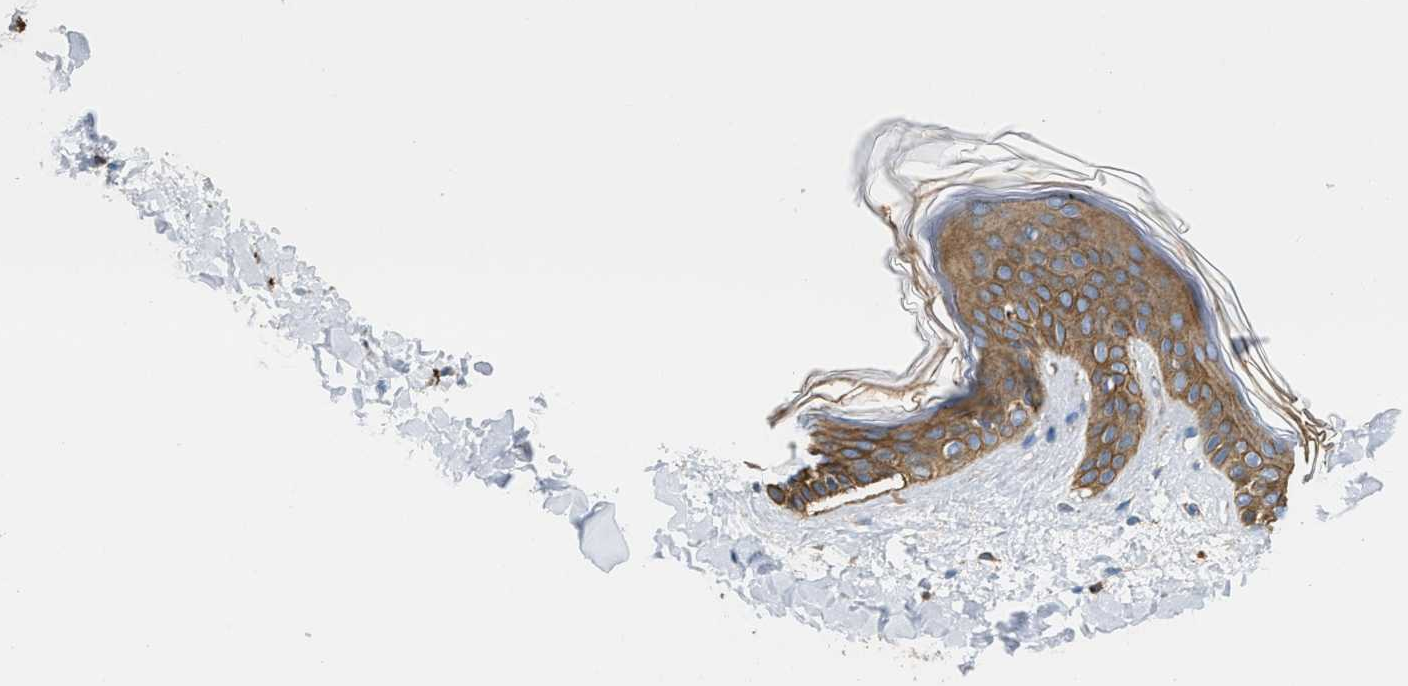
{"staining": {"intensity": "negative", "quantity": "none", "location": "none"}, "tissue": "skin", "cell_type": "Fibroblasts", "image_type": "normal", "snomed": [{"axis": "morphology", "description": "Normal tissue, NOS"}, {"axis": "topography", "description": "Skin"}], "caption": "Immunohistochemistry (IHC) of normal human skin shows no expression in fibroblasts.", "gene": "NSUN7", "patient": {"sex": "female", "age": 17}}